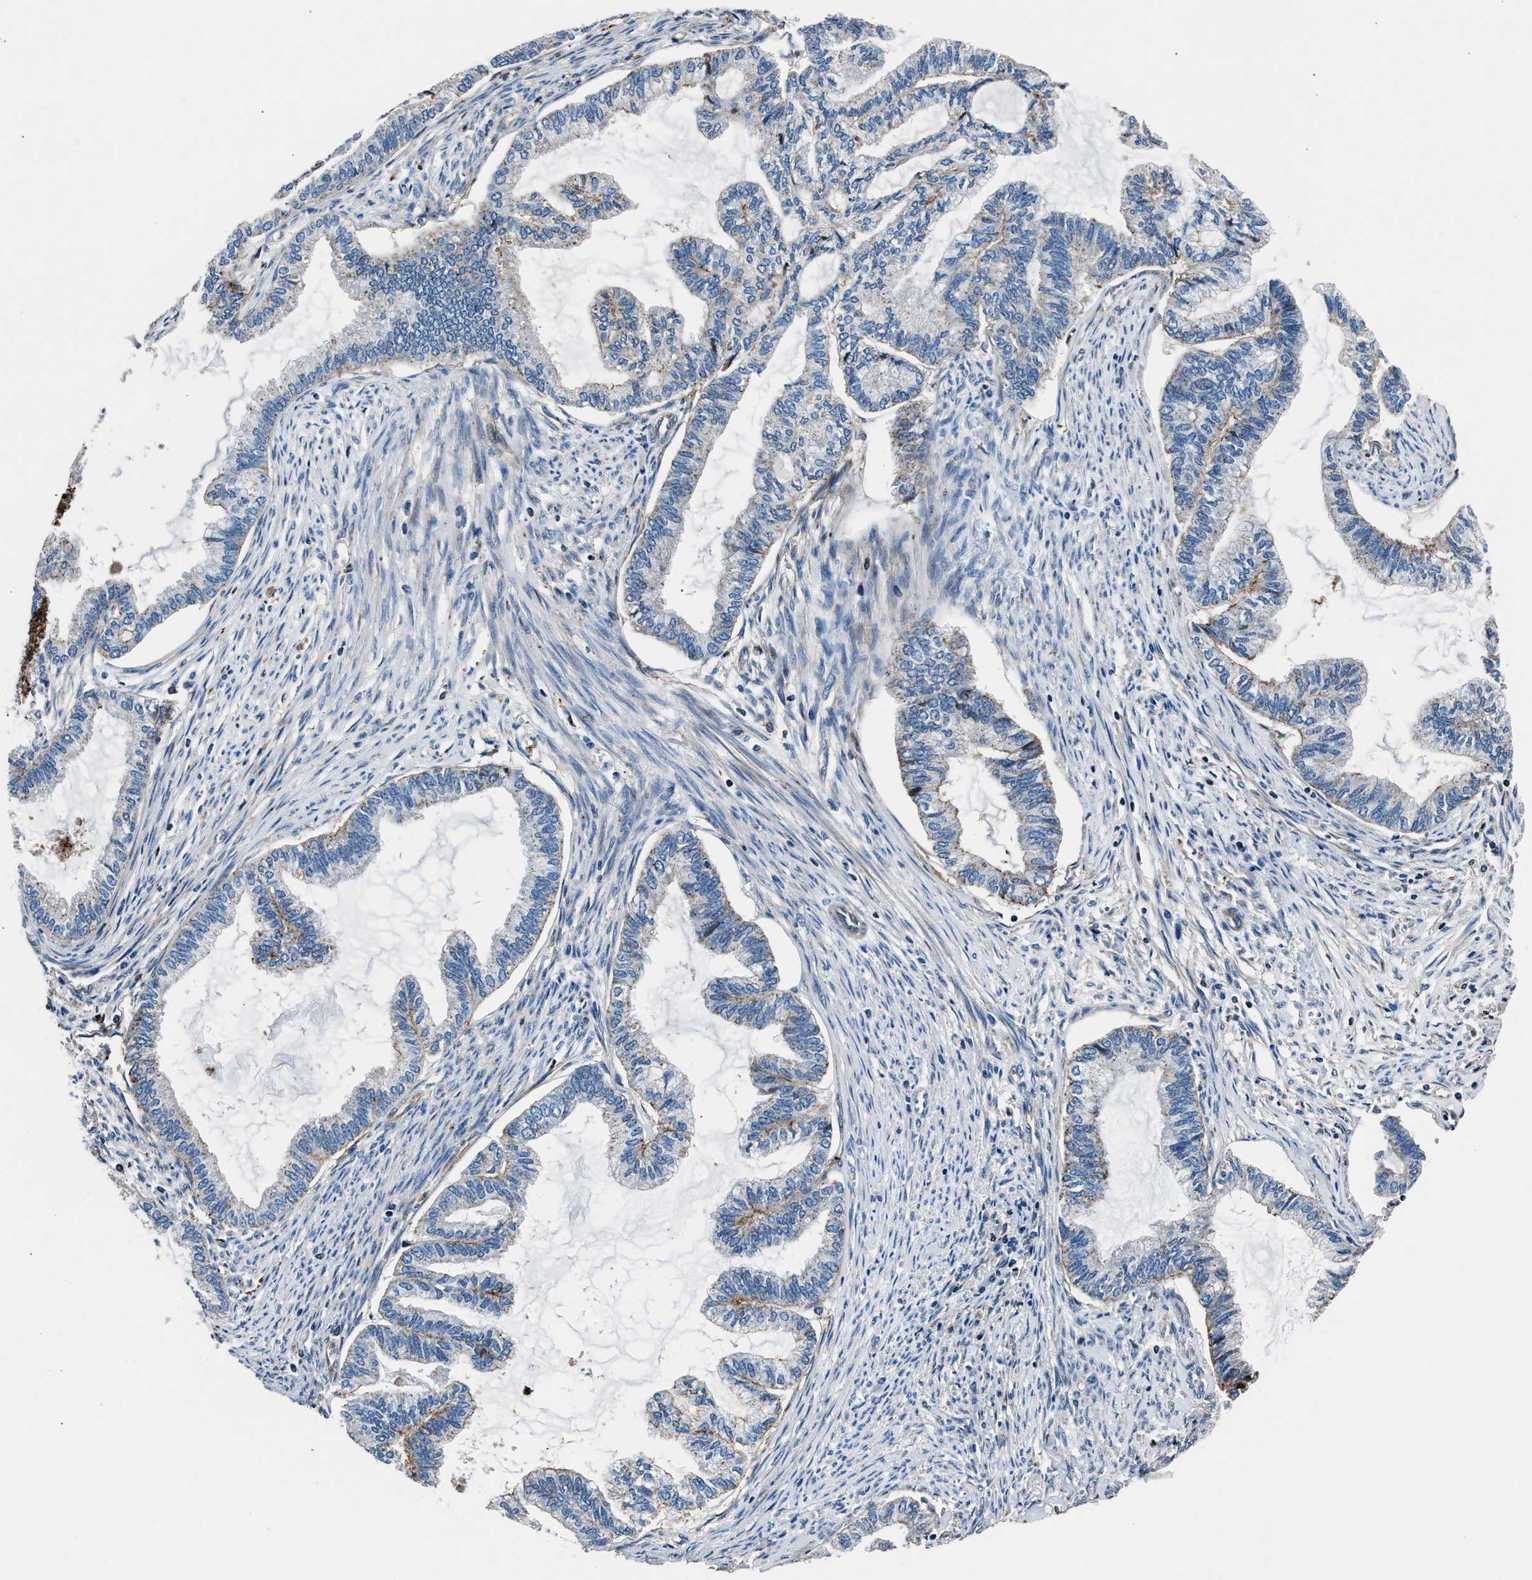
{"staining": {"intensity": "negative", "quantity": "none", "location": "none"}, "tissue": "endometrial cancer", "cell_type": "Tumor cells", "image_type": "cancer", "snomed": [{"axis": "morphology", "description": "Adenocarcinoma, NOS"}, {"axis": "topography", "description": "Endometrium"}], "caption": "Immunohistochemistry (IHC) image of adenocarcinoma (endometrial) stained for a protein (brown), which displays no positivity in tumor cells.", "gene": "MFSD11", "patient": {"sex": "female", "age": 86}}